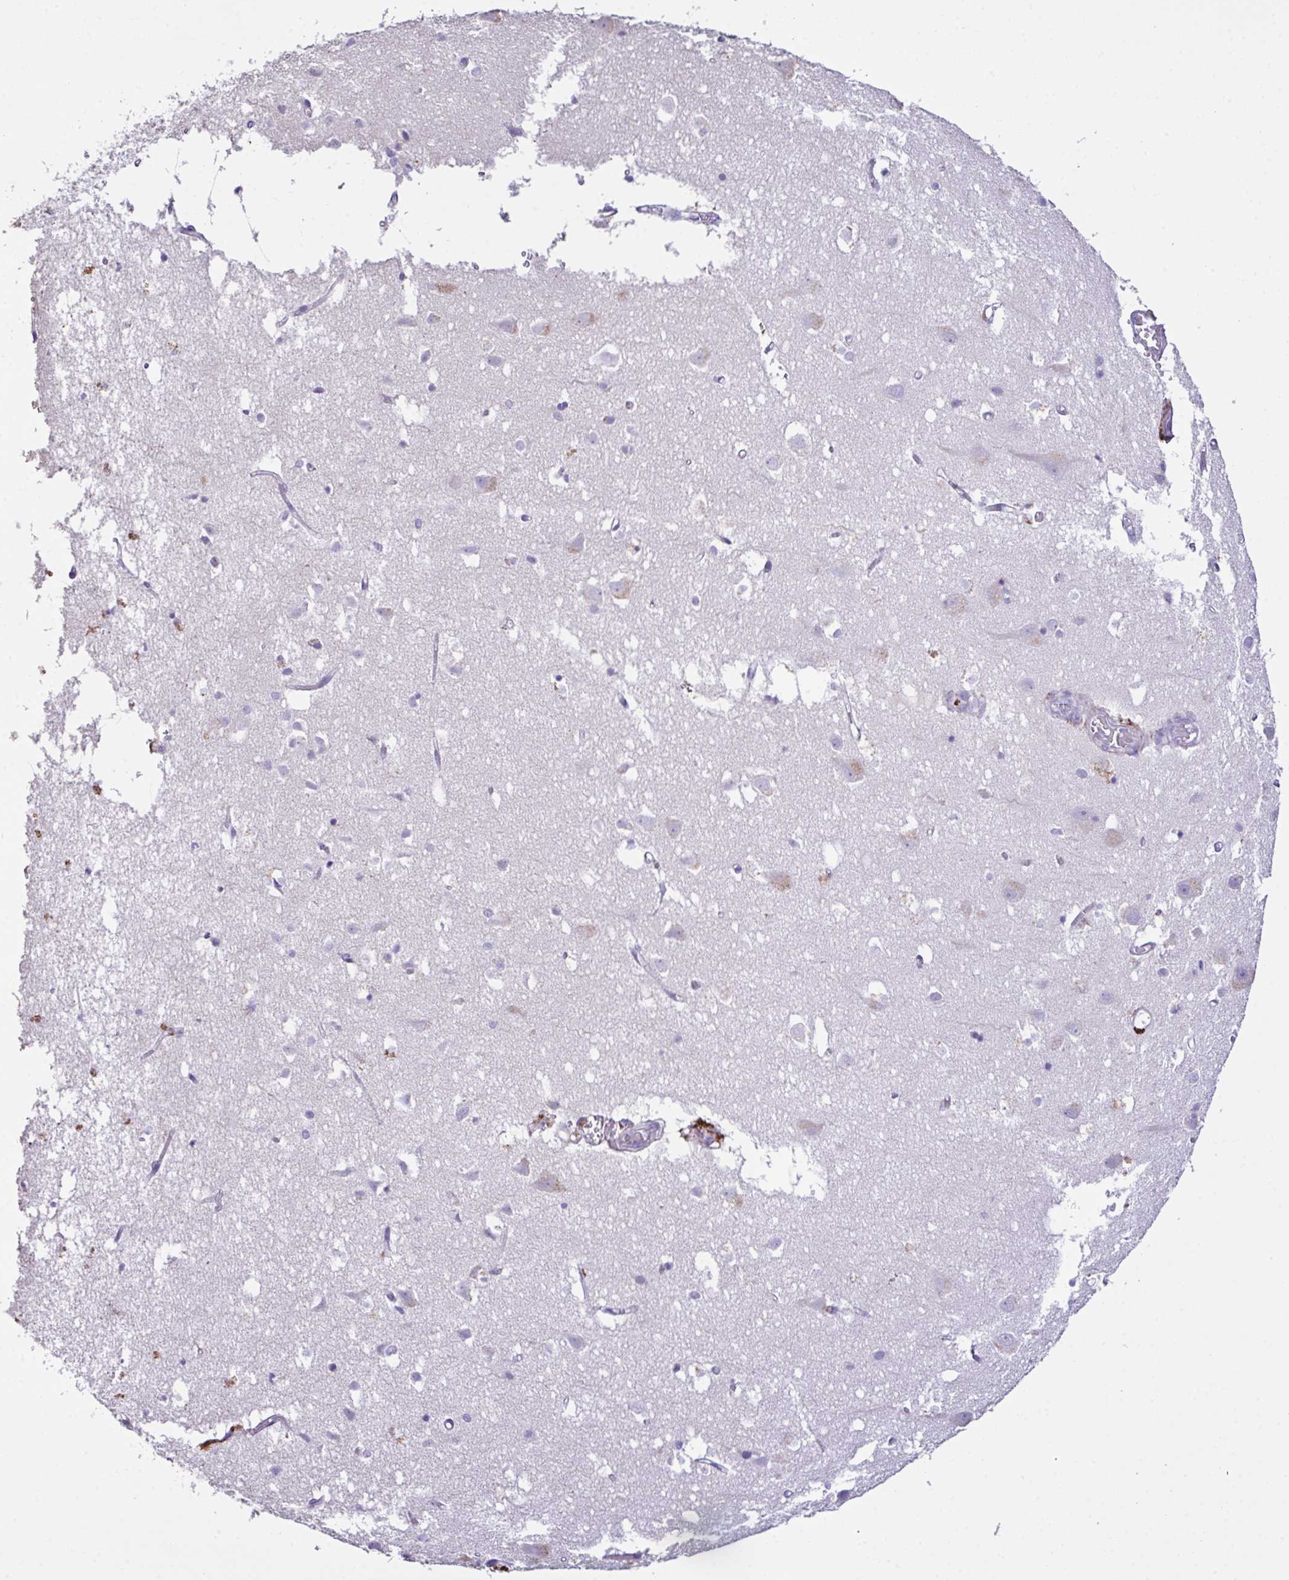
{"staining": {"intensity": "negative", "quantity": "none", "location": "none"}, "tissue": "cerebral cortex", "cell_type": "Endothelial cells", "image_type": "normal", "snomed": [{"axis": "morphology", "description": "Normal tissue, NOS"}, {"axis": "topography", "description": "Cerebral cortex"}], "caption": "Cerebral cortex was stained to show a protein in brown. There is no significant staining in endothelial cells. (DAB IHC with hematoxylin counter stain).", "gene": "MARCO", "patient": {"sex": "male", "age": 70}}